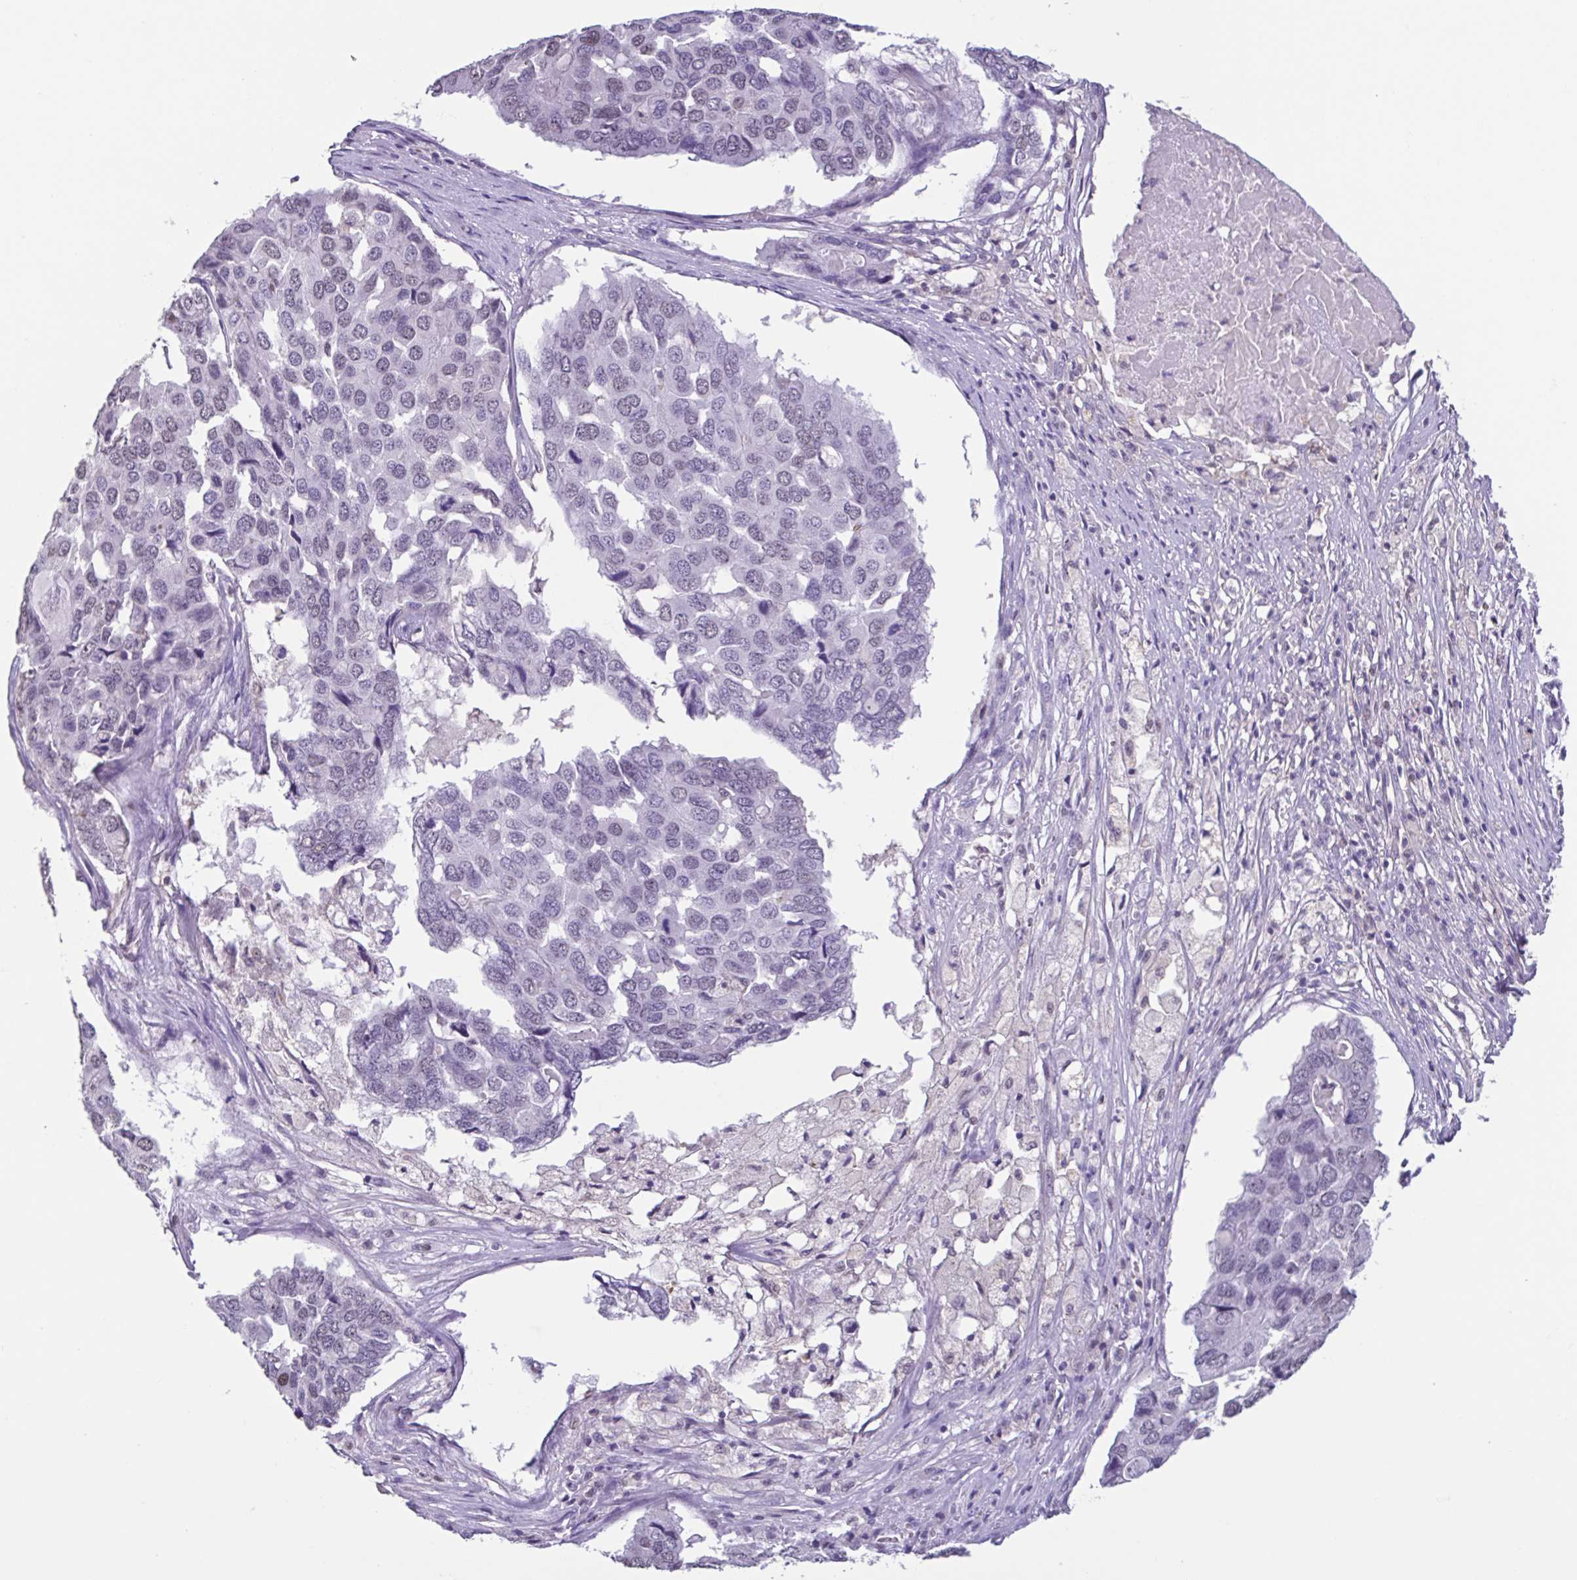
{"staining": {"intensity": "negative", "quantity": "none", "location": "none"}, "tissue": "pancreatic cancer", "cell_type": "Tumor cells", "image_type": "cancer", "snomed": [{"axis": "morphology", "description": "Adenocarcinoma, NOS"}, {"axis": "topography", "description": "Pancreas"}], "caption": "This is a histopathology image of immunohistochemistry (IHC) staining of adenocarcinoma (pancreatic), which shows no positivity in tumor cells.", "gene": "ACTRT3", "patient": {"sex": "male", "age": 50}}